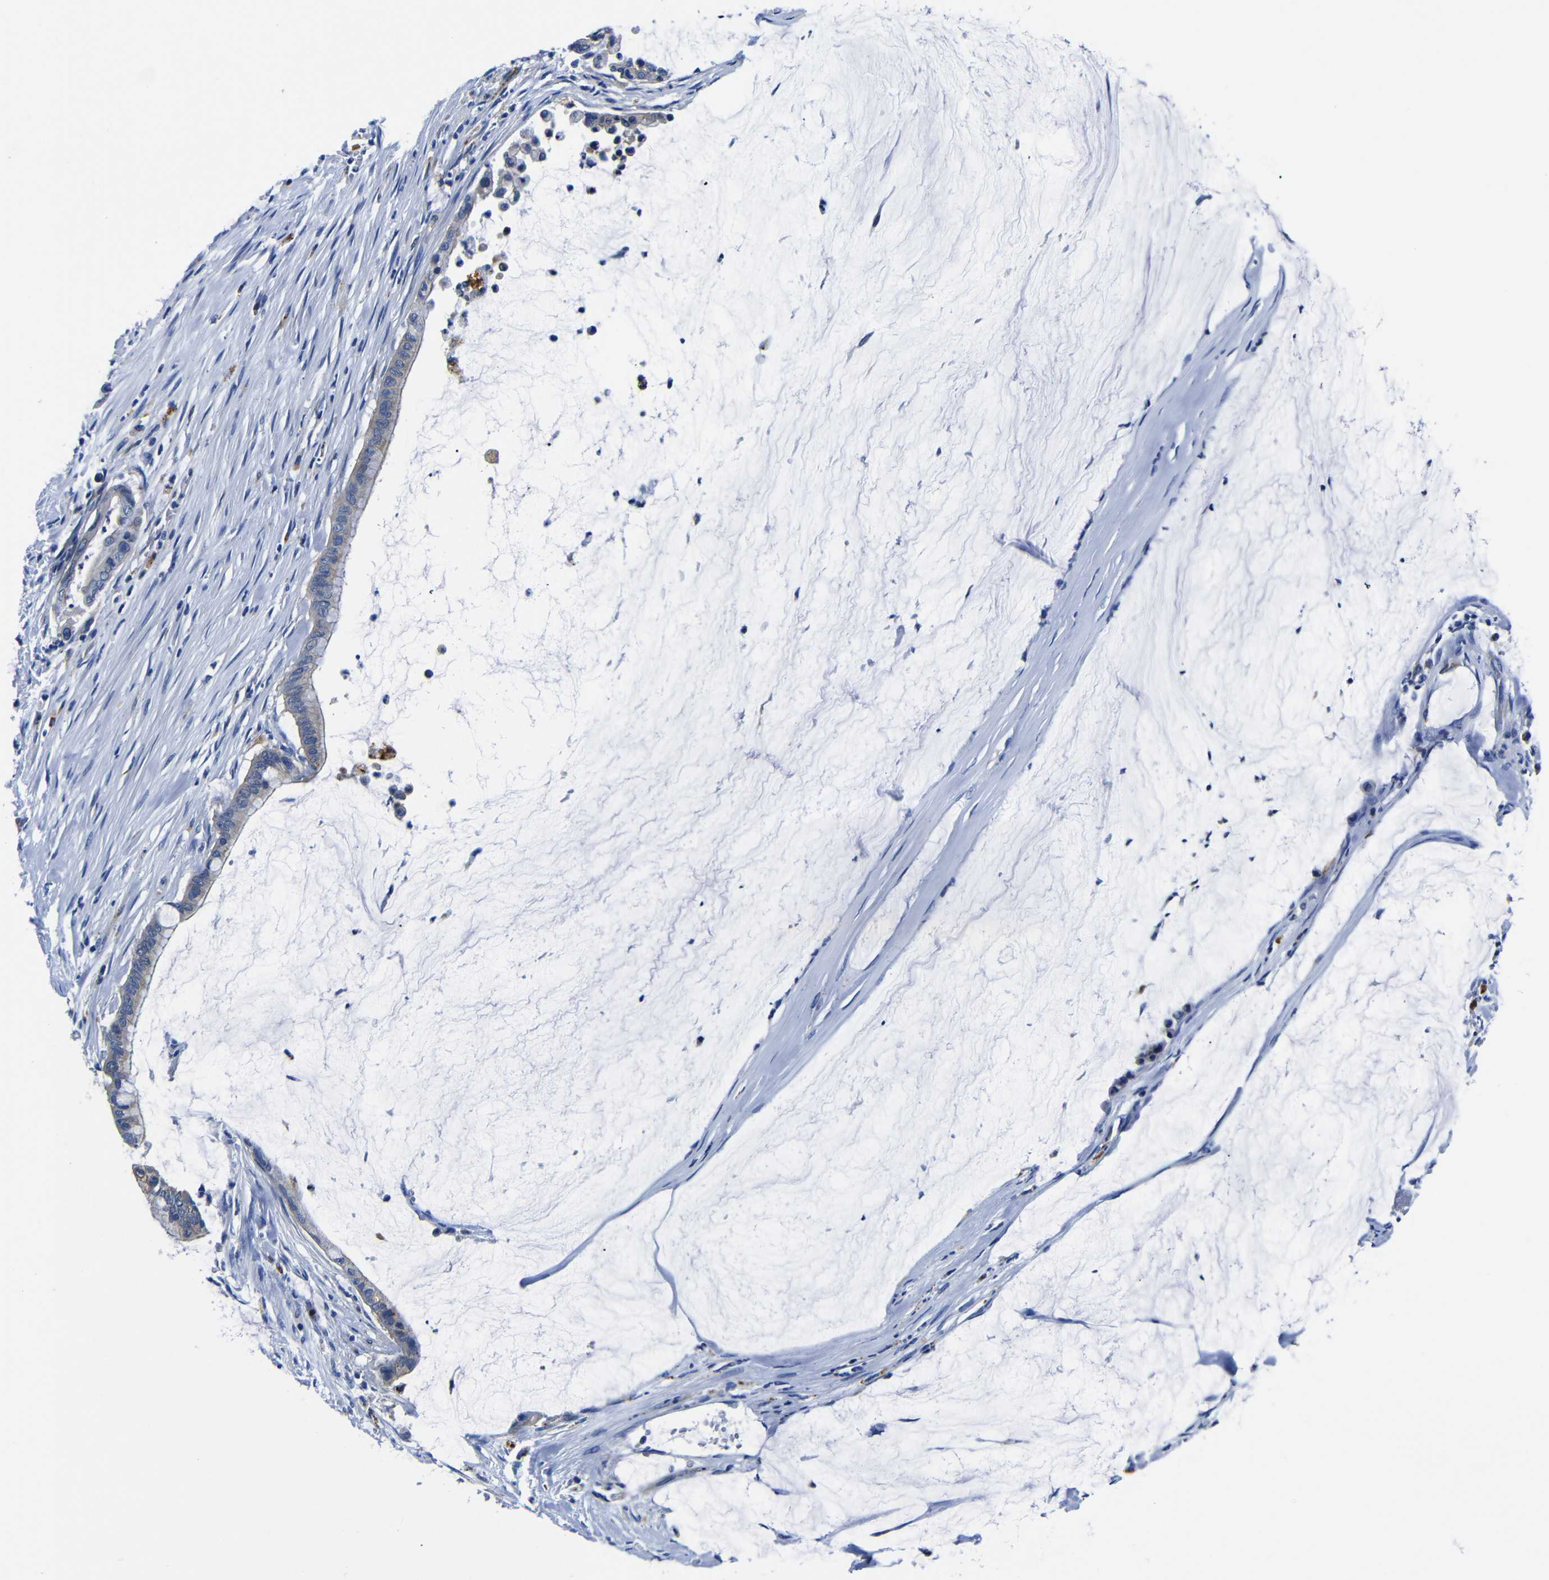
{"staining": {"intensity": "negative", "quantity": "none", "location": "none"}, "tissue": "pancreatic cancer", "cell_type": "Tumor cells", "image_type": "cancer", "snomed": [{"axis": "morphology", "description": "Adenocarcinoma, NOS"}, {"axis": "topography", "description": "Pancreas"}], "caption": "Adenocarcinoma (pancreatic) was stained to show a protein in brown. There is no significant positivity in tumor cells.", "gene": "GIMAP2", "patient": {"sex": "male", "age": 41}}